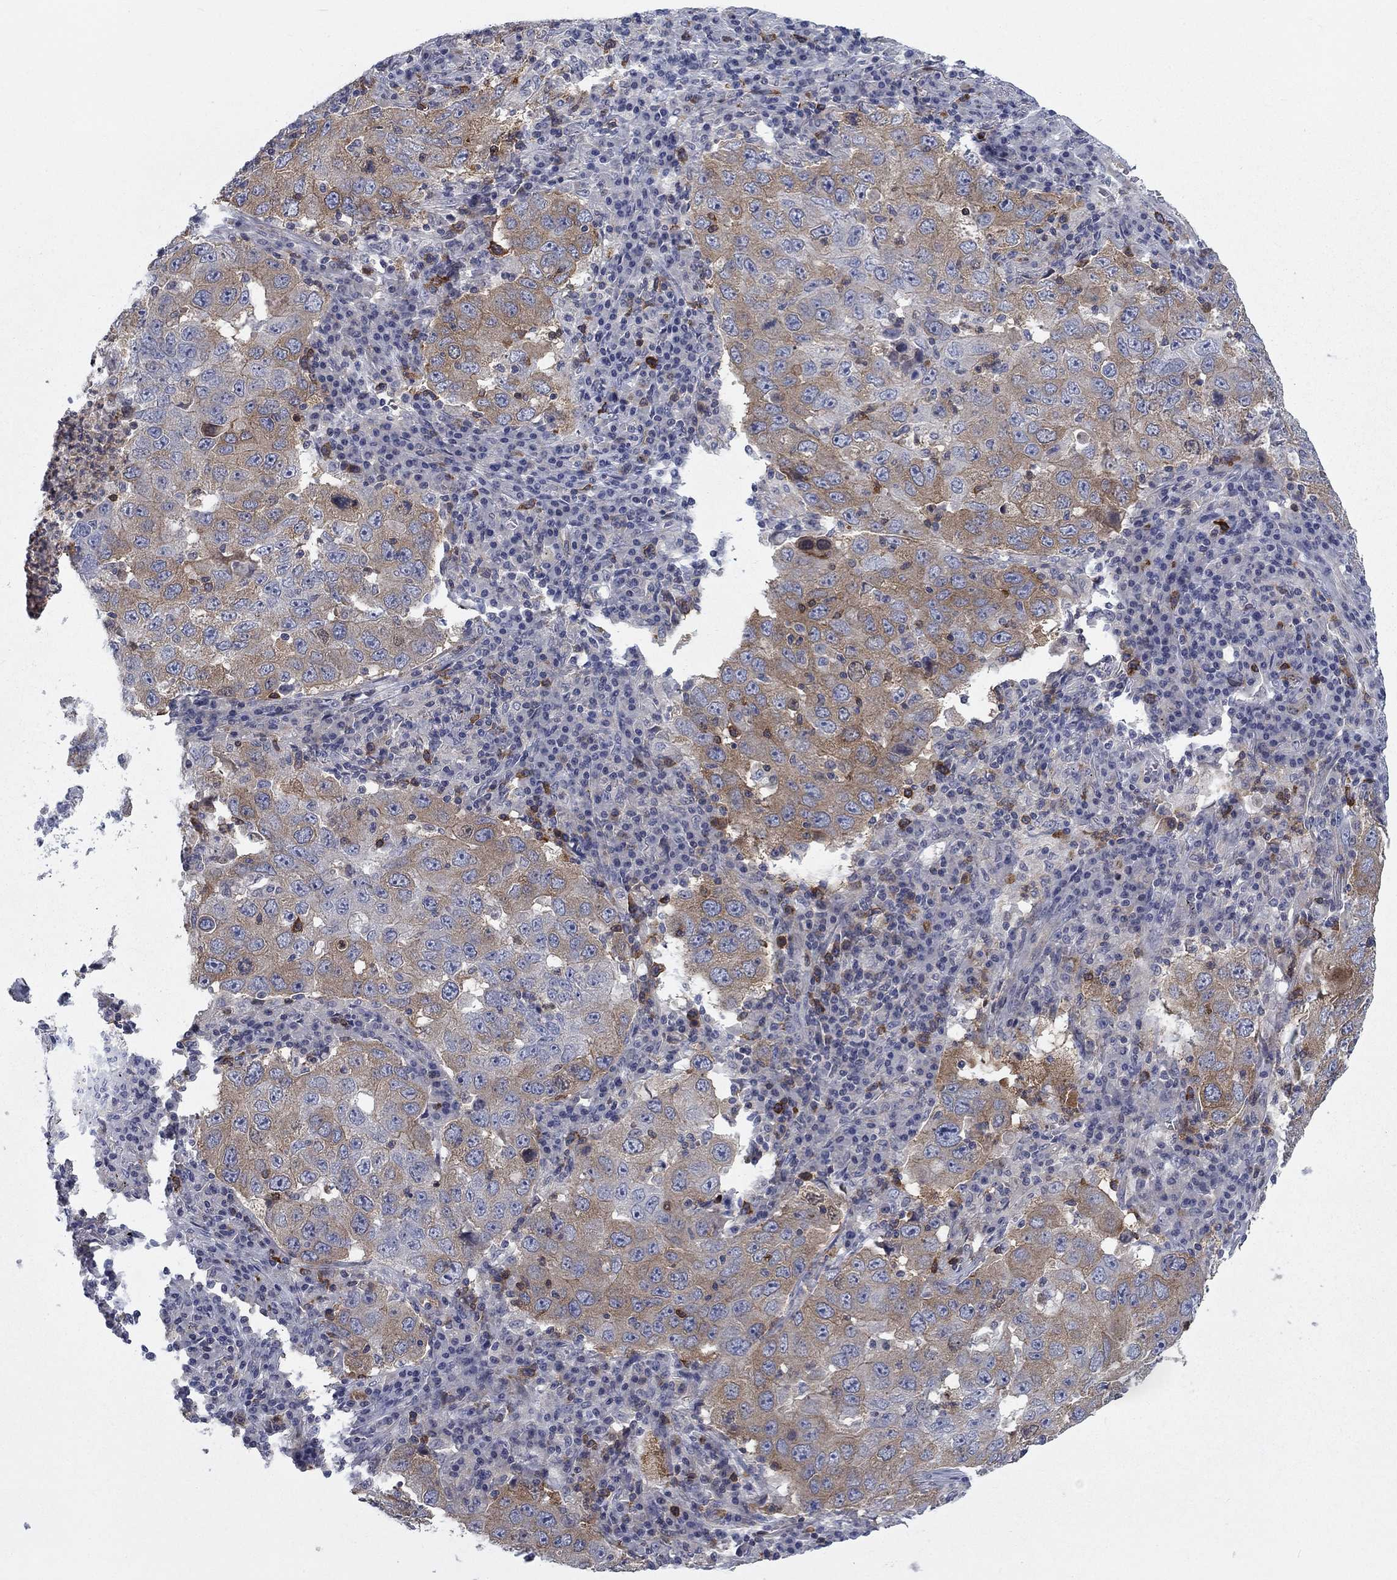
{"staining": {"intensity": "moderate", "quantity": "<25%", "location": "cytoplasmic/membranous"}, "tissue": "lung cancer", "cell_type": "Tumor cells", "image_type": "cancer", "snomed": [{"axis": "morphology", "description": "Adenocarcinoma, NOS"}, {"axis": "topography", "description": "Lung"}], "caption": "Lung adenocarcinoma stained with a protein marker exhibits moderate staining in tumor cells.", "gene": "KIF15", "patient": {"sex": "male", "age": 73}}